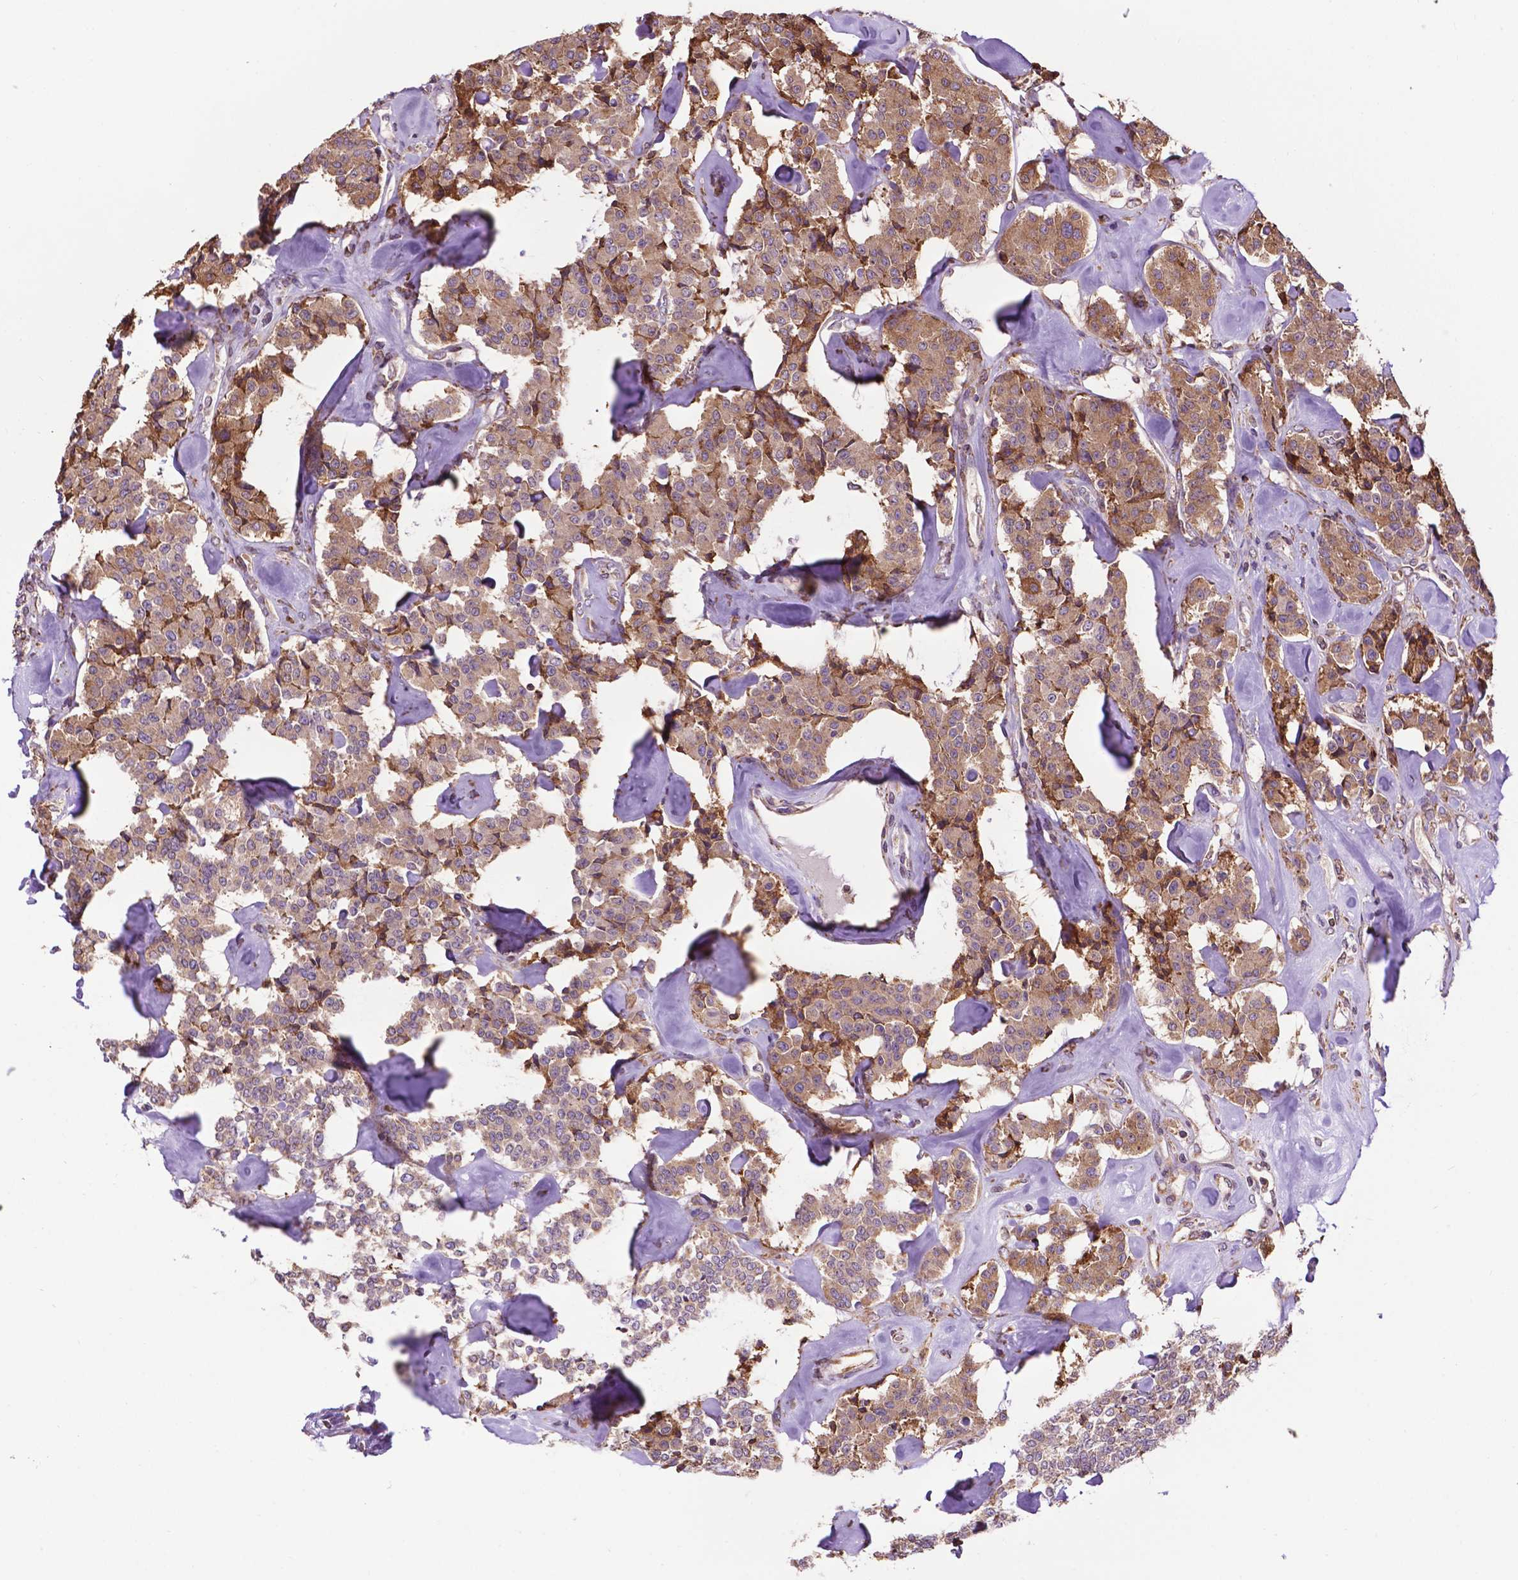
{"staining": {"intensity": "weak", "quantity": "25%-75%", "location": "cytoplasmic/membranous"}, "tissue": "carcinoid", "cell_type": "Tumor cells", "image_type": "cancer", "snomed": [{"axis": "morphology", "description": "Carcinoid, malignant, NOS"}, {"axis": "topography", "description": "Pancreas"}], "caption": "IHC image of human malignant carcinoid stained for a protein (brown), which exhibits low levels of weak cytoplasmic/membranous staining in approximately 25%-75% of tumor cells.", "gene": "GANAB", "patient": {"sex": "male", "age": 41}}